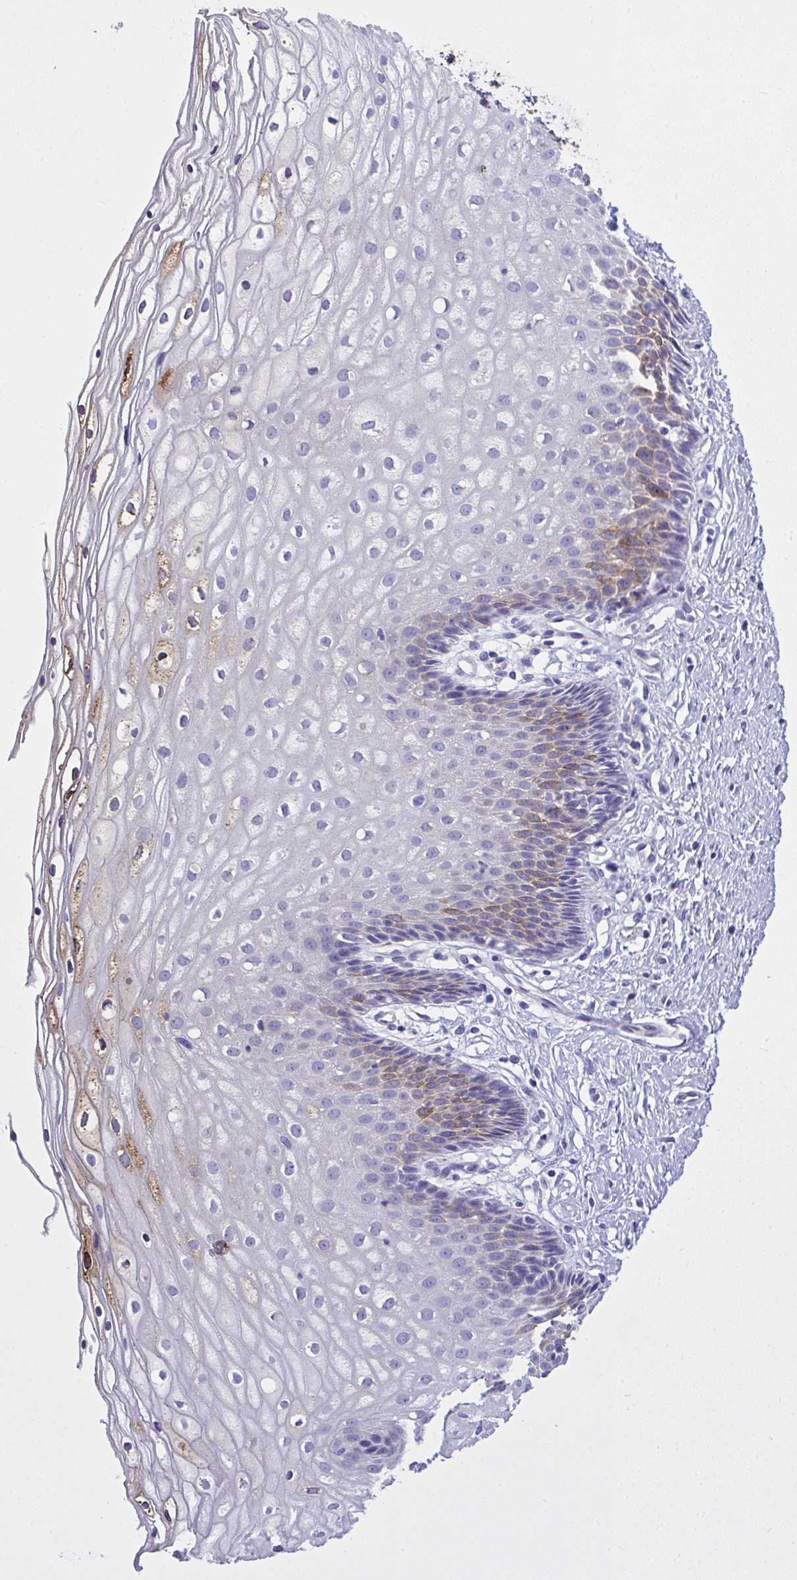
{"staining": {"intensity": "strong", "quantity": ">75%", "location": "cytoplasmic/membranous"}, "tissue": "cervix", "cell_type": "Glandular cells", "image_type": "normal", "snomed": [{"axis": "morphology", "description": "Normal tissue, NOS"}, {"axis": "topography", "description": "Cervix"}], "caption": "Protein staining of normal cervix displays strong cytoplasmic/membranous positivity in approximately >75% of glandular cells.", "gene": "ZNF813", "patient": {"sex": "female", "age": 36}}